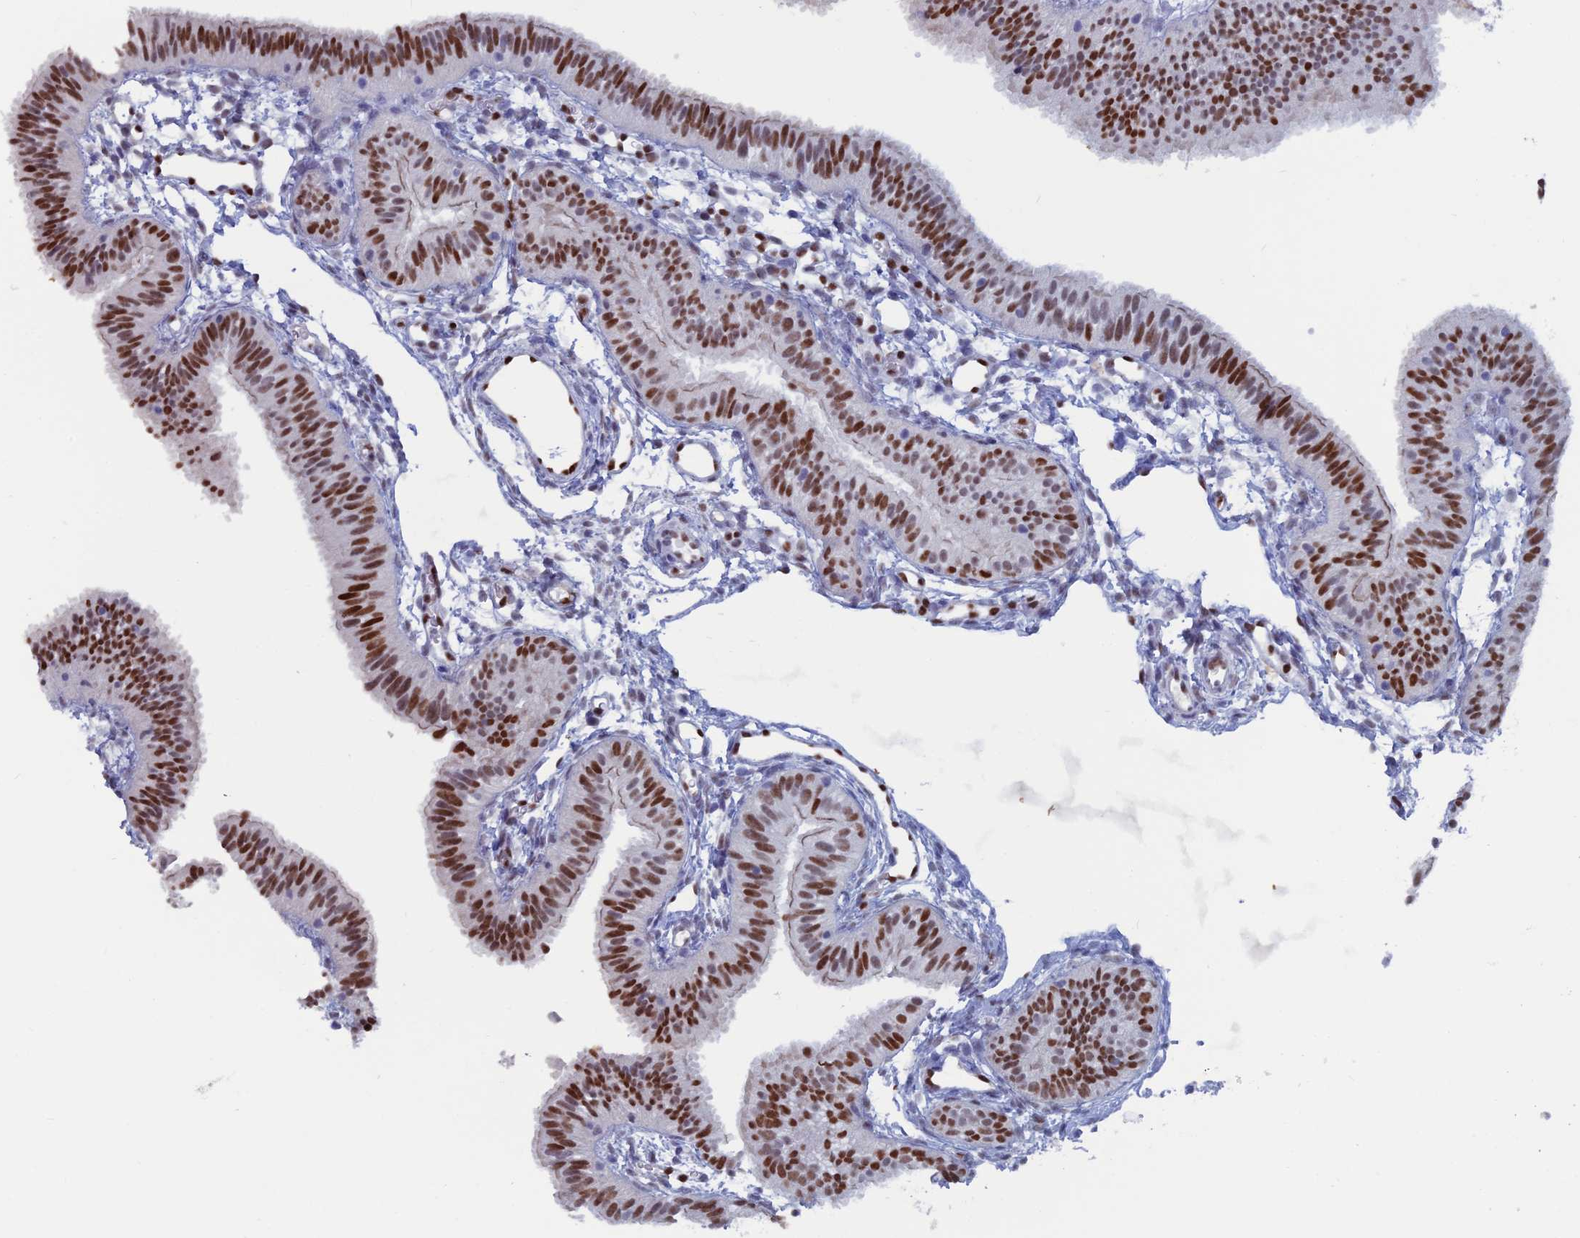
{"staining": {"intensity": "strong", "quantity": ">75%", "location": "nuclear"}, "tissue": "fallopian tube", "cell_type": "Glandular cells", "image_type": "normal", "snomed": [{"axis": "morphology", "description": "Normal tissue, NOS"}, {"axis": "topography", "description": "Fallopian tube"}], "caption": "The image exhibits staining of unremarkable fallopian tube, revealing strong nuclear protein positivity (brown color) within glandular cells.", "gene": "NOL4L", "patient": {"sex": "female", "age": 35}}